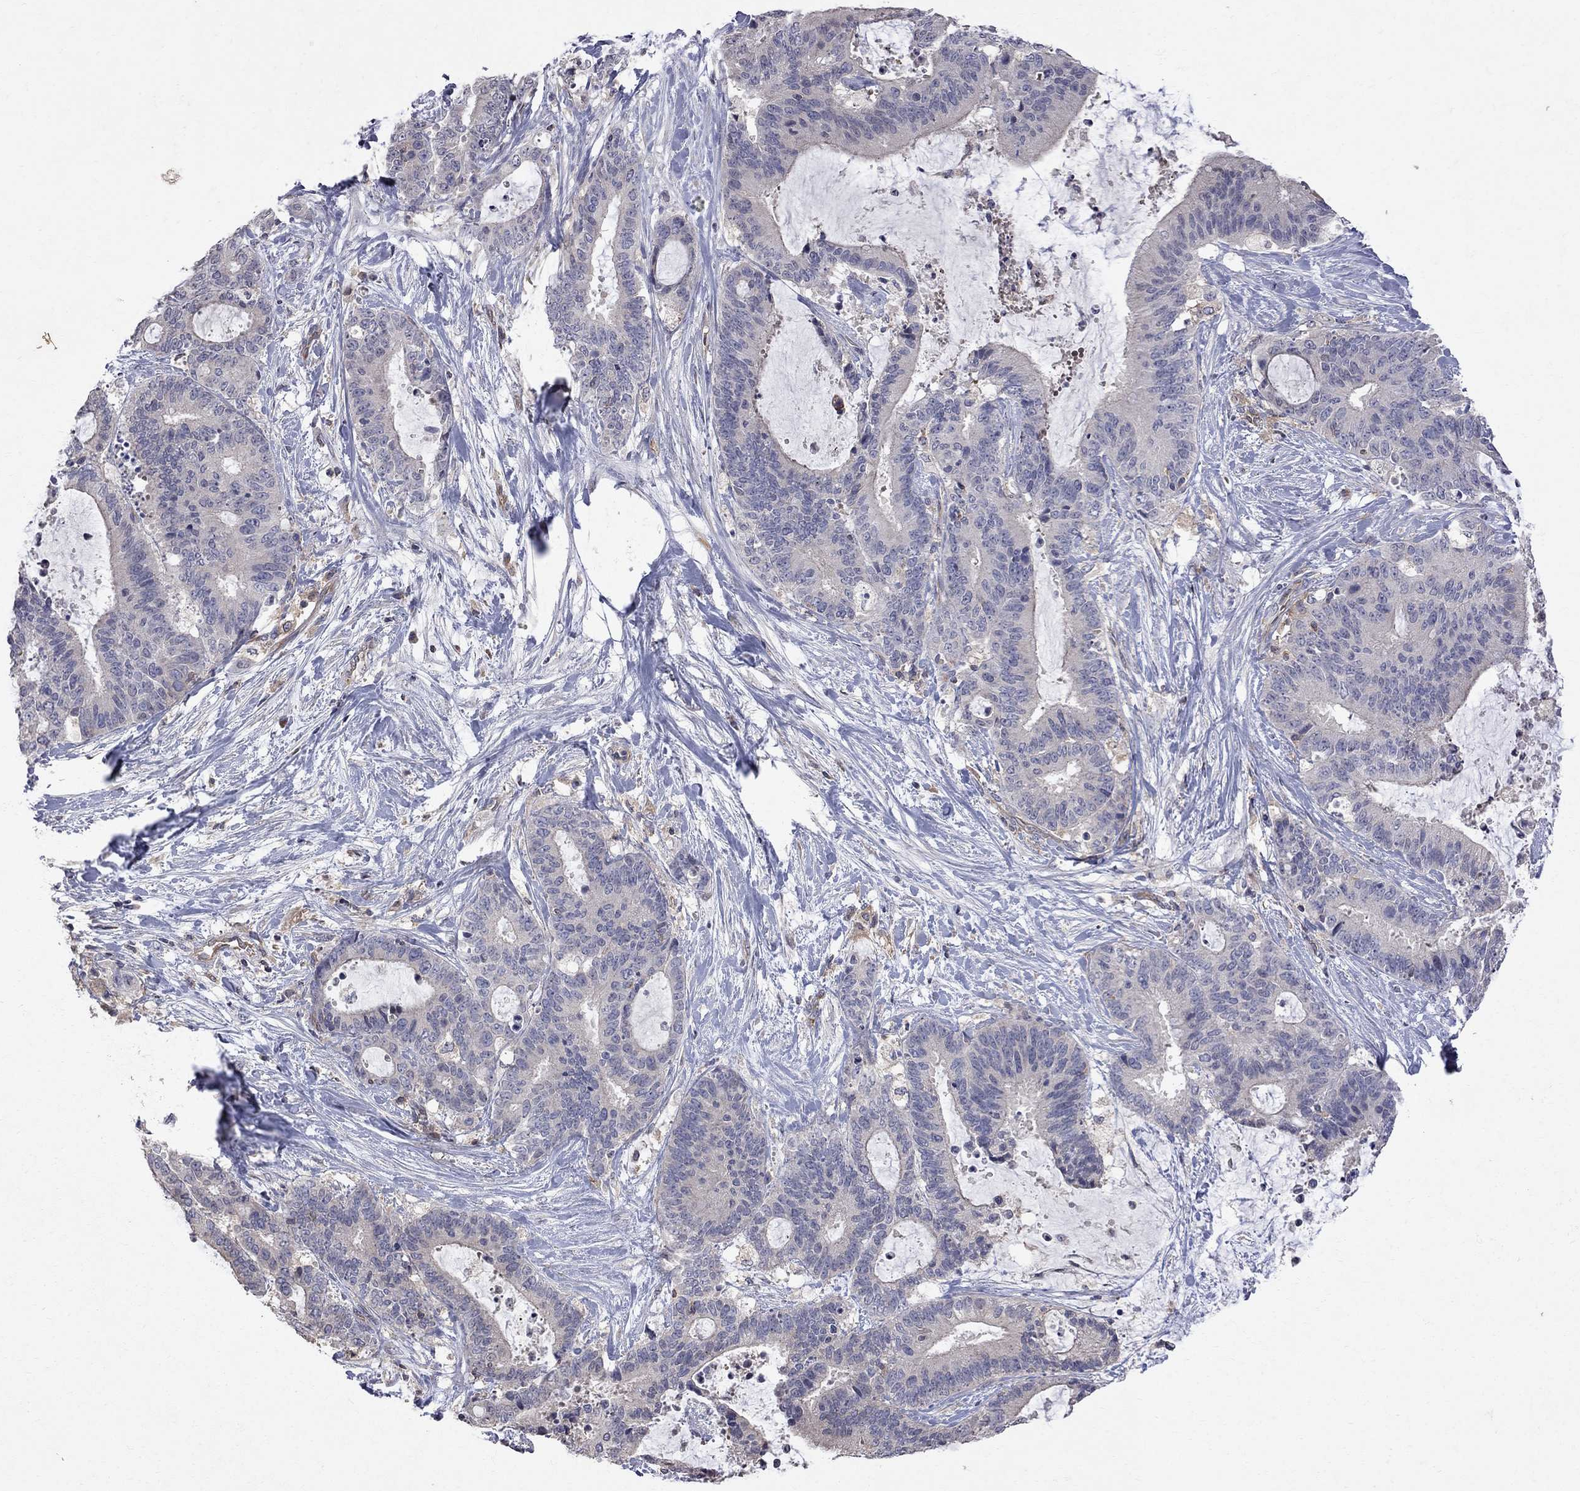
{"staining": {"intensity": "moderate", "quantity": "<25%", "location": "cytoplasmic/membranous"}, "tissue": "liver cancer", "cell_type": "Tumor cells", "image_type": "cancer", "snomed": [{"axis": "morphology", "description": "Cholangiocarcinoma"}, {"axis": "topography", "description": "Liver"}], "caption": "Tumor cells show moderate cytoplasmic/membranous expression in about <25% of cells in liver cancer. The staining was performed using DAB, with brown indicating positive protein expression. Nuclei are stained blue with hematoxylin.", "gene": "ABI3", "patient": {"sex": "female", "age": 73}}